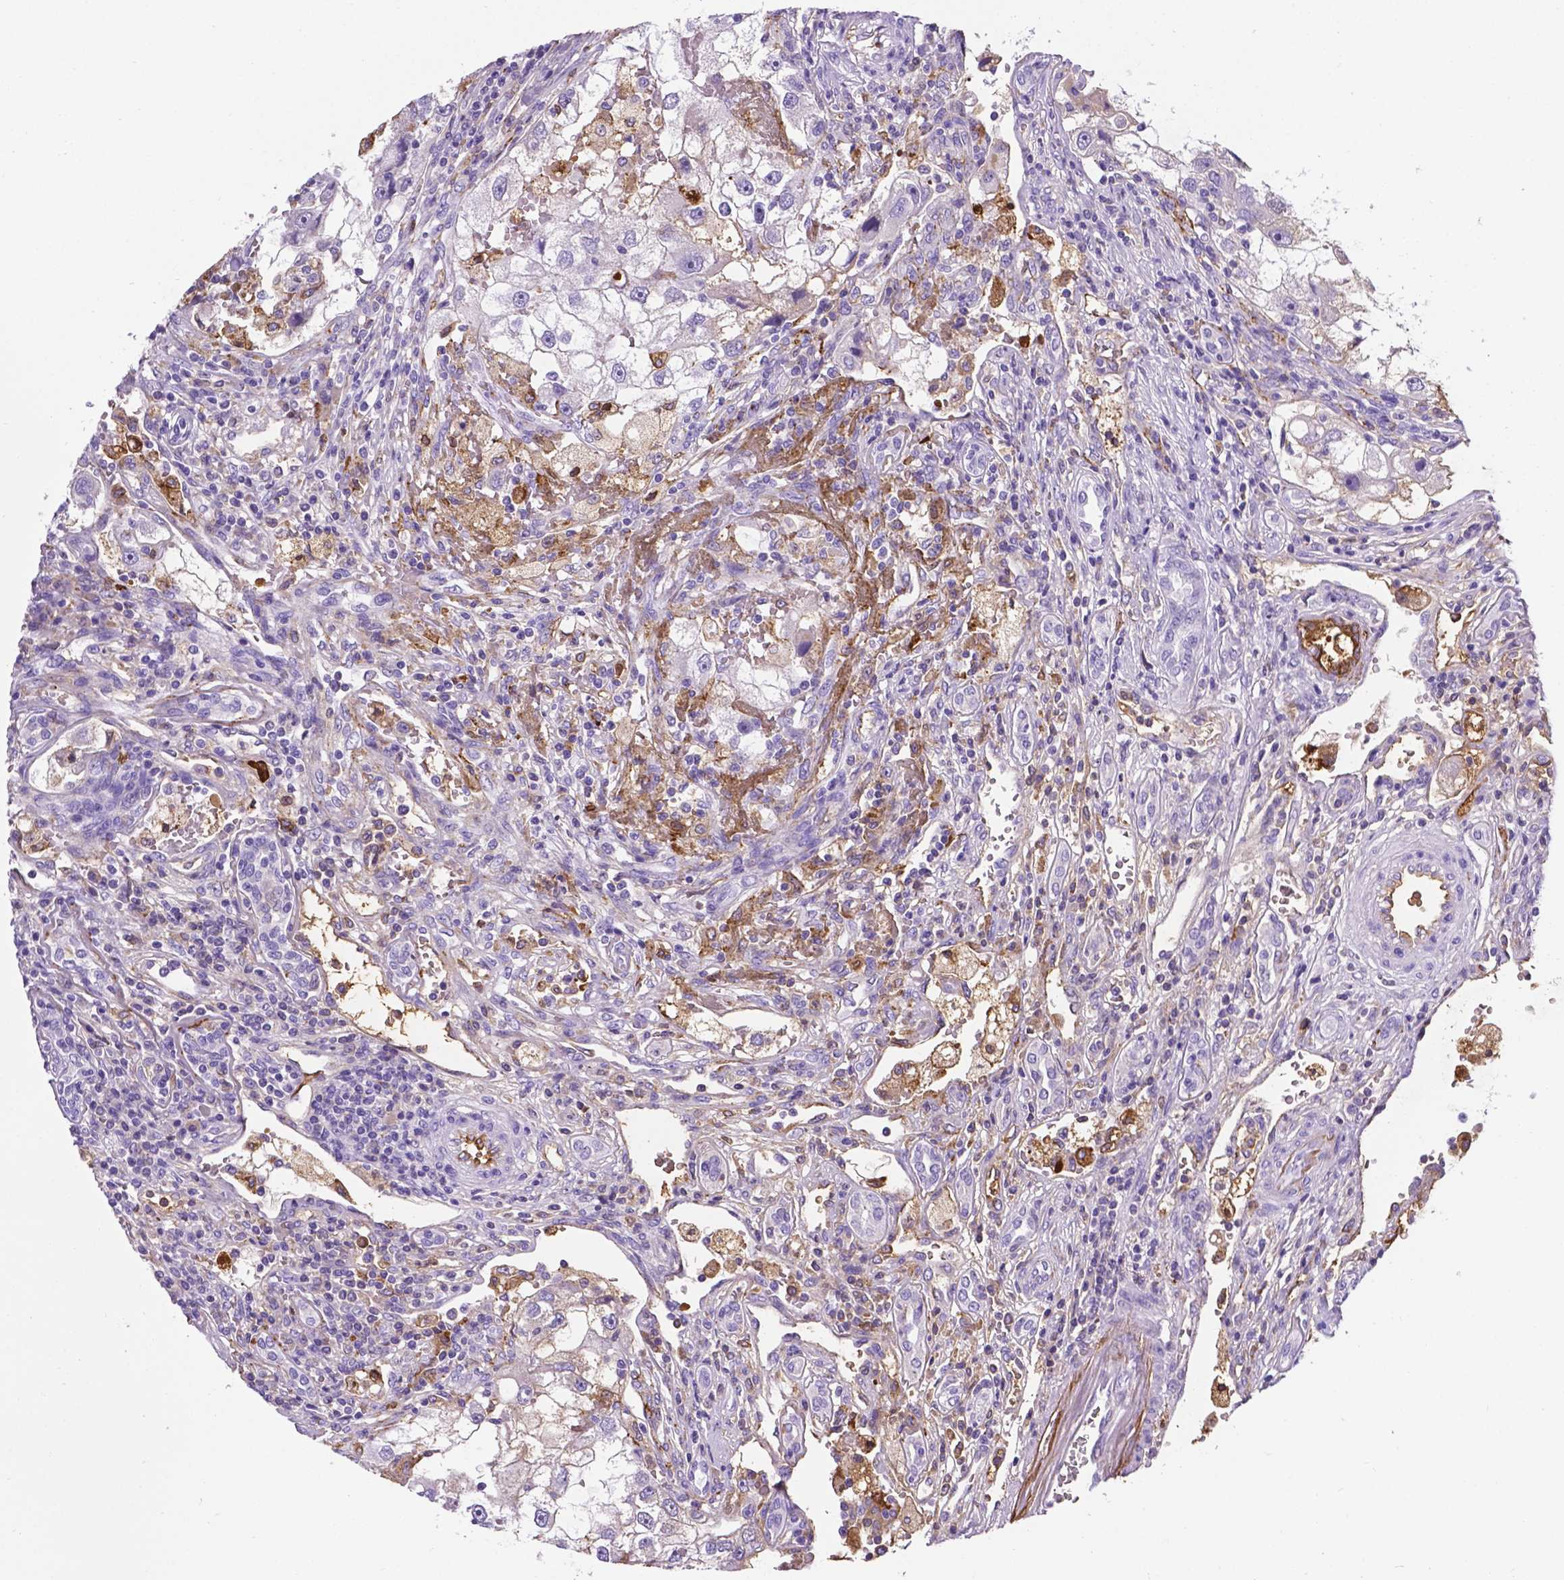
{"staining": {"intensity": "negative", "quantity": "none", "location": "none"}, "tissue": "renal cancer", "cell_type": "Tumor cells", "image_type": "cancer", "snomed": [{"axis": "morphology", "description": "Adenocarcinoma, NOS"}, {"axis": "topography", "description": "Kidney"}], "caption": "Adenocarcinoma (renal) was stained to show a protein in brown. There is no significant staining in tumor cells.", "gene": "APOE", "patient": {"sex": "male", "age": 63}}